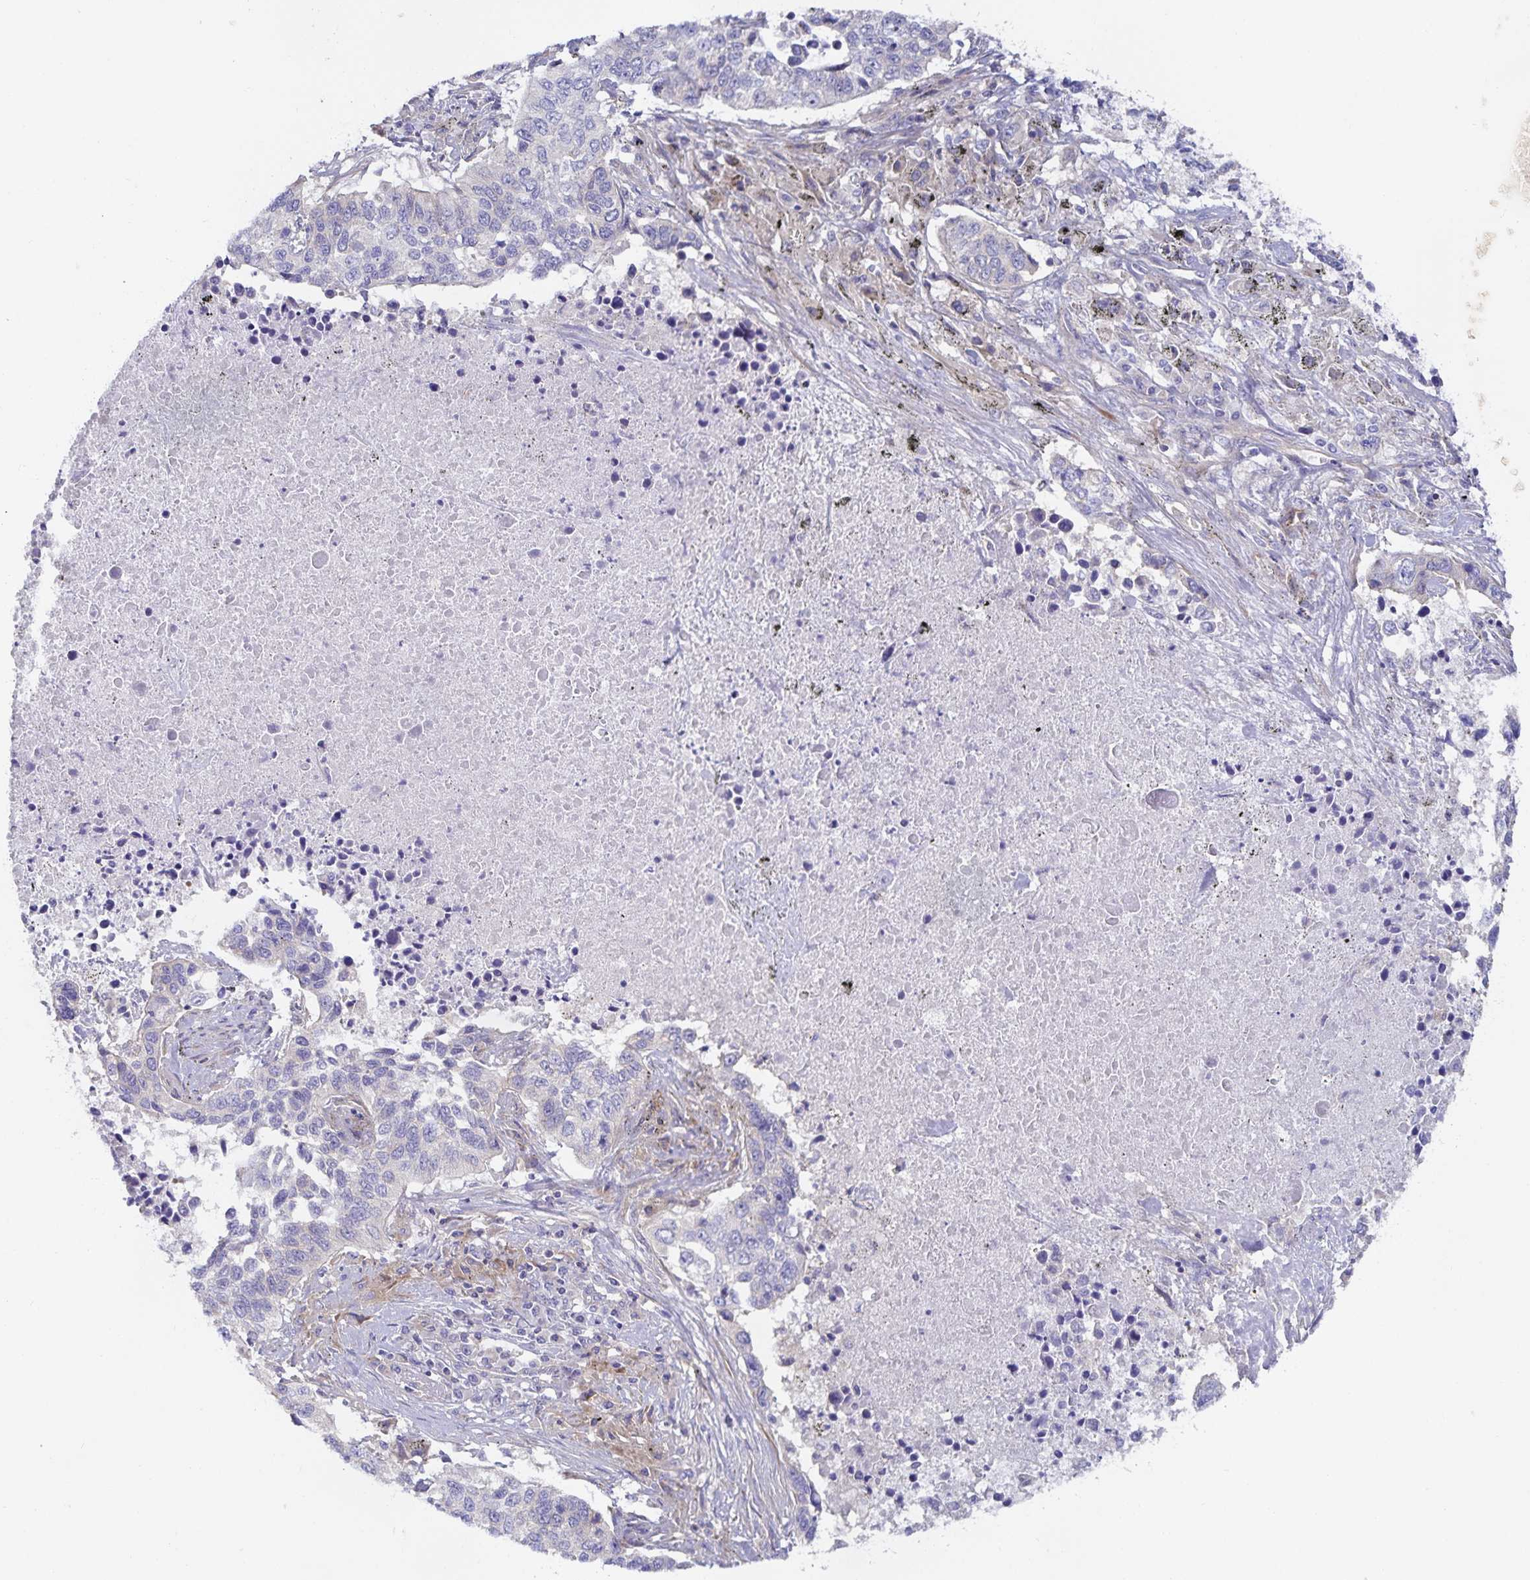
{"staining": {"intensity": "negative", "quantity": "none", "location": "none"}, "tissue": "lung cancer", "cell_type": "Tumor cells", "image_type": "cancer", "snomed": [{"axis": "morphology", "description": "Squamous cell carcinoma, NOS"}, {"axis": "topography", "description": "Lung"}], "caption": "DAB (3,3'-diaminobenzidine) immunohistochemical staining of human lung cancer demonstrates no significant expression in tumor cells. (IHC, brightfield microscopy, high magnification).", "gene": "METTL22", "patient": {"sex": "male", "age": 62}}